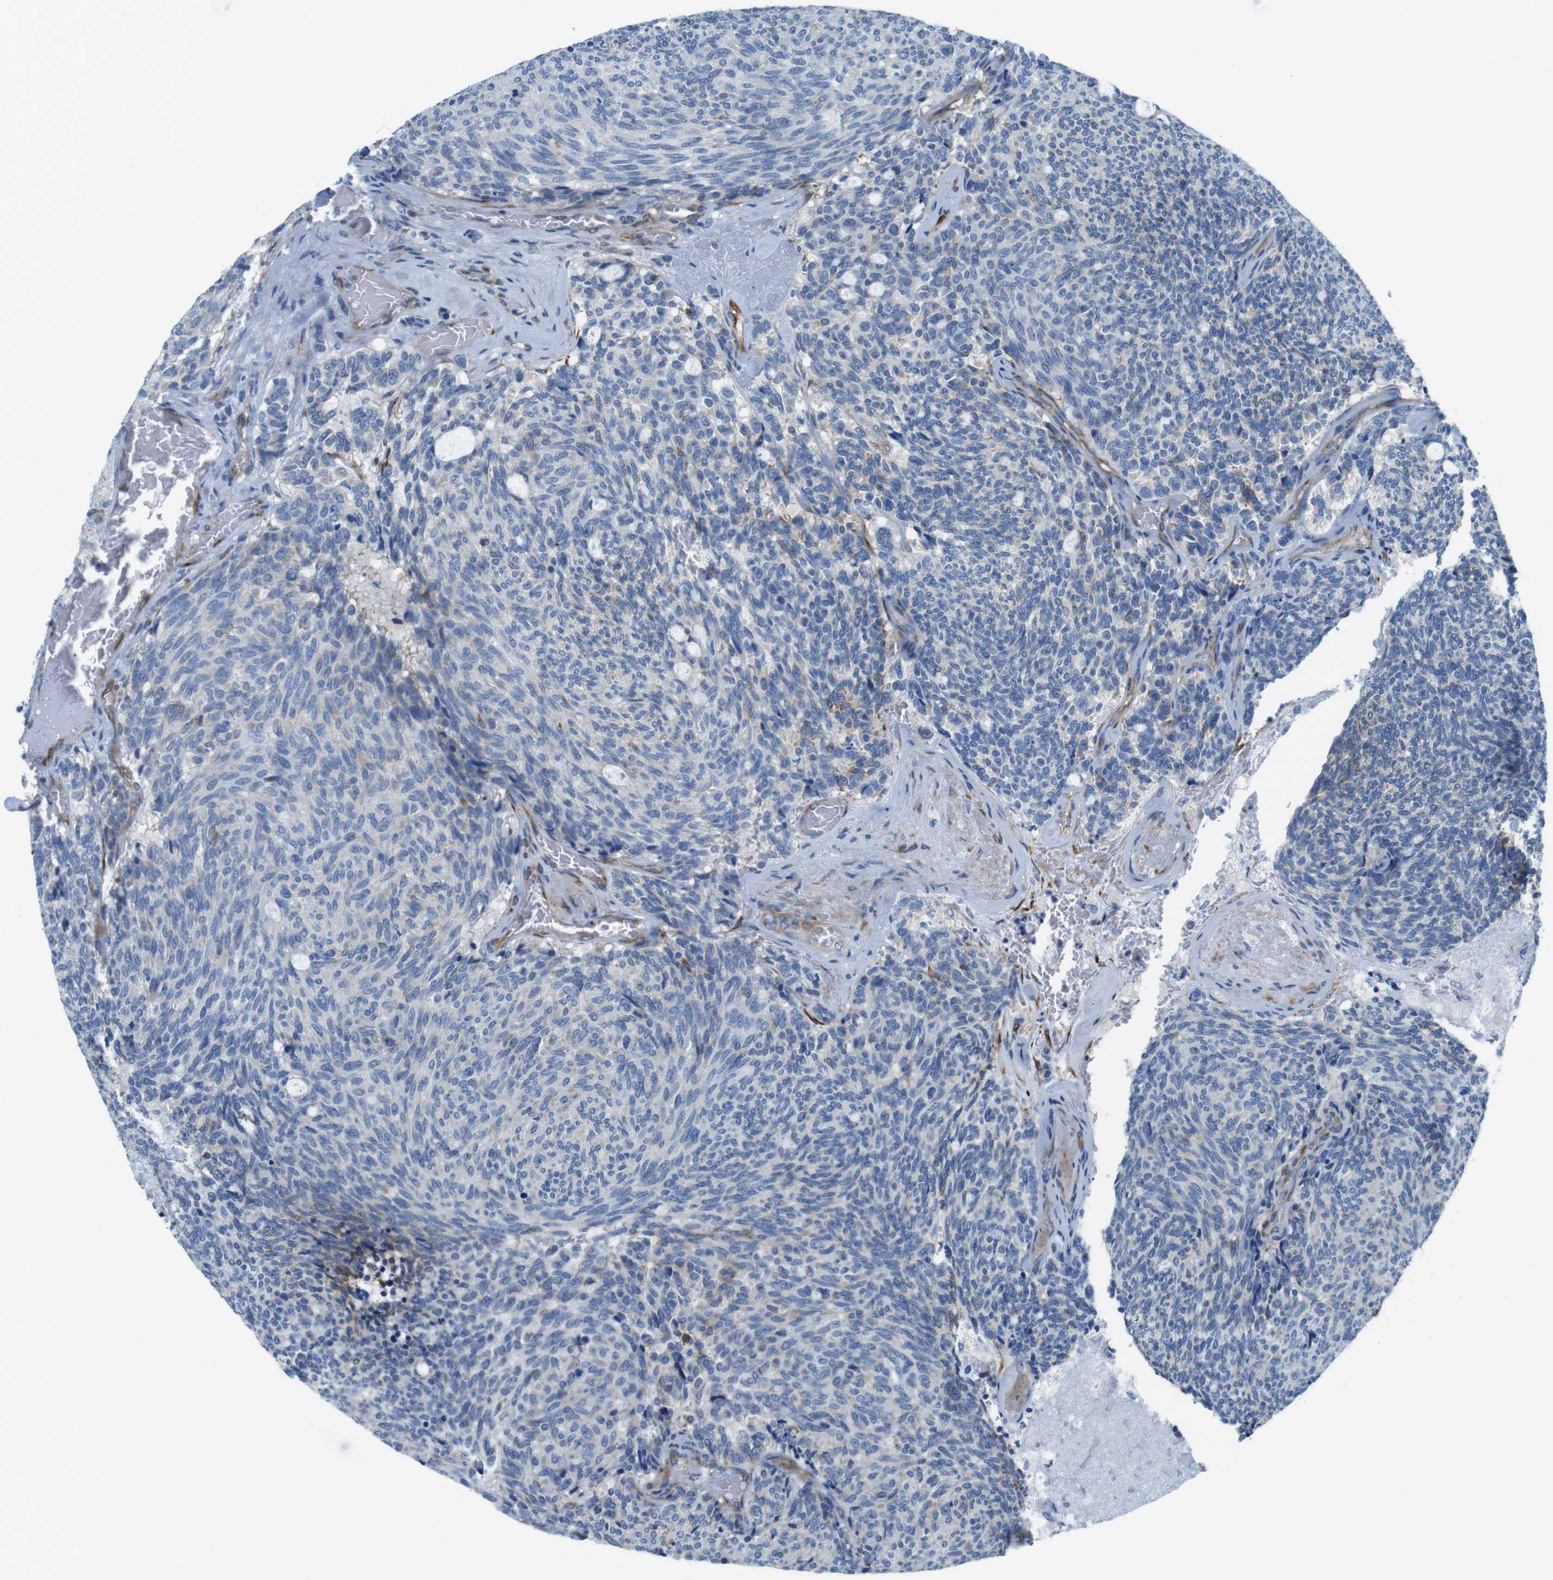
{"staining": {"intensity": "negative", "quantity": "none", "location": "none"}, "tissue": "carcinoid", "cell_type": "Tumor cells", "image_type": "cancer", "snomed": [{"axis": "morphology", "description": "Carcinoid, malignant, NOS"}, {"axis": "topography", "description": "Pancreas"}], "caption": "DAB (3,3'-diaminobenzidine) immunohistochemical staining of carcinoid (malignant) shows no significant staining in tumor cells.", "gene": "EMP2", "patient": {"sex": "female", "age": 54}}